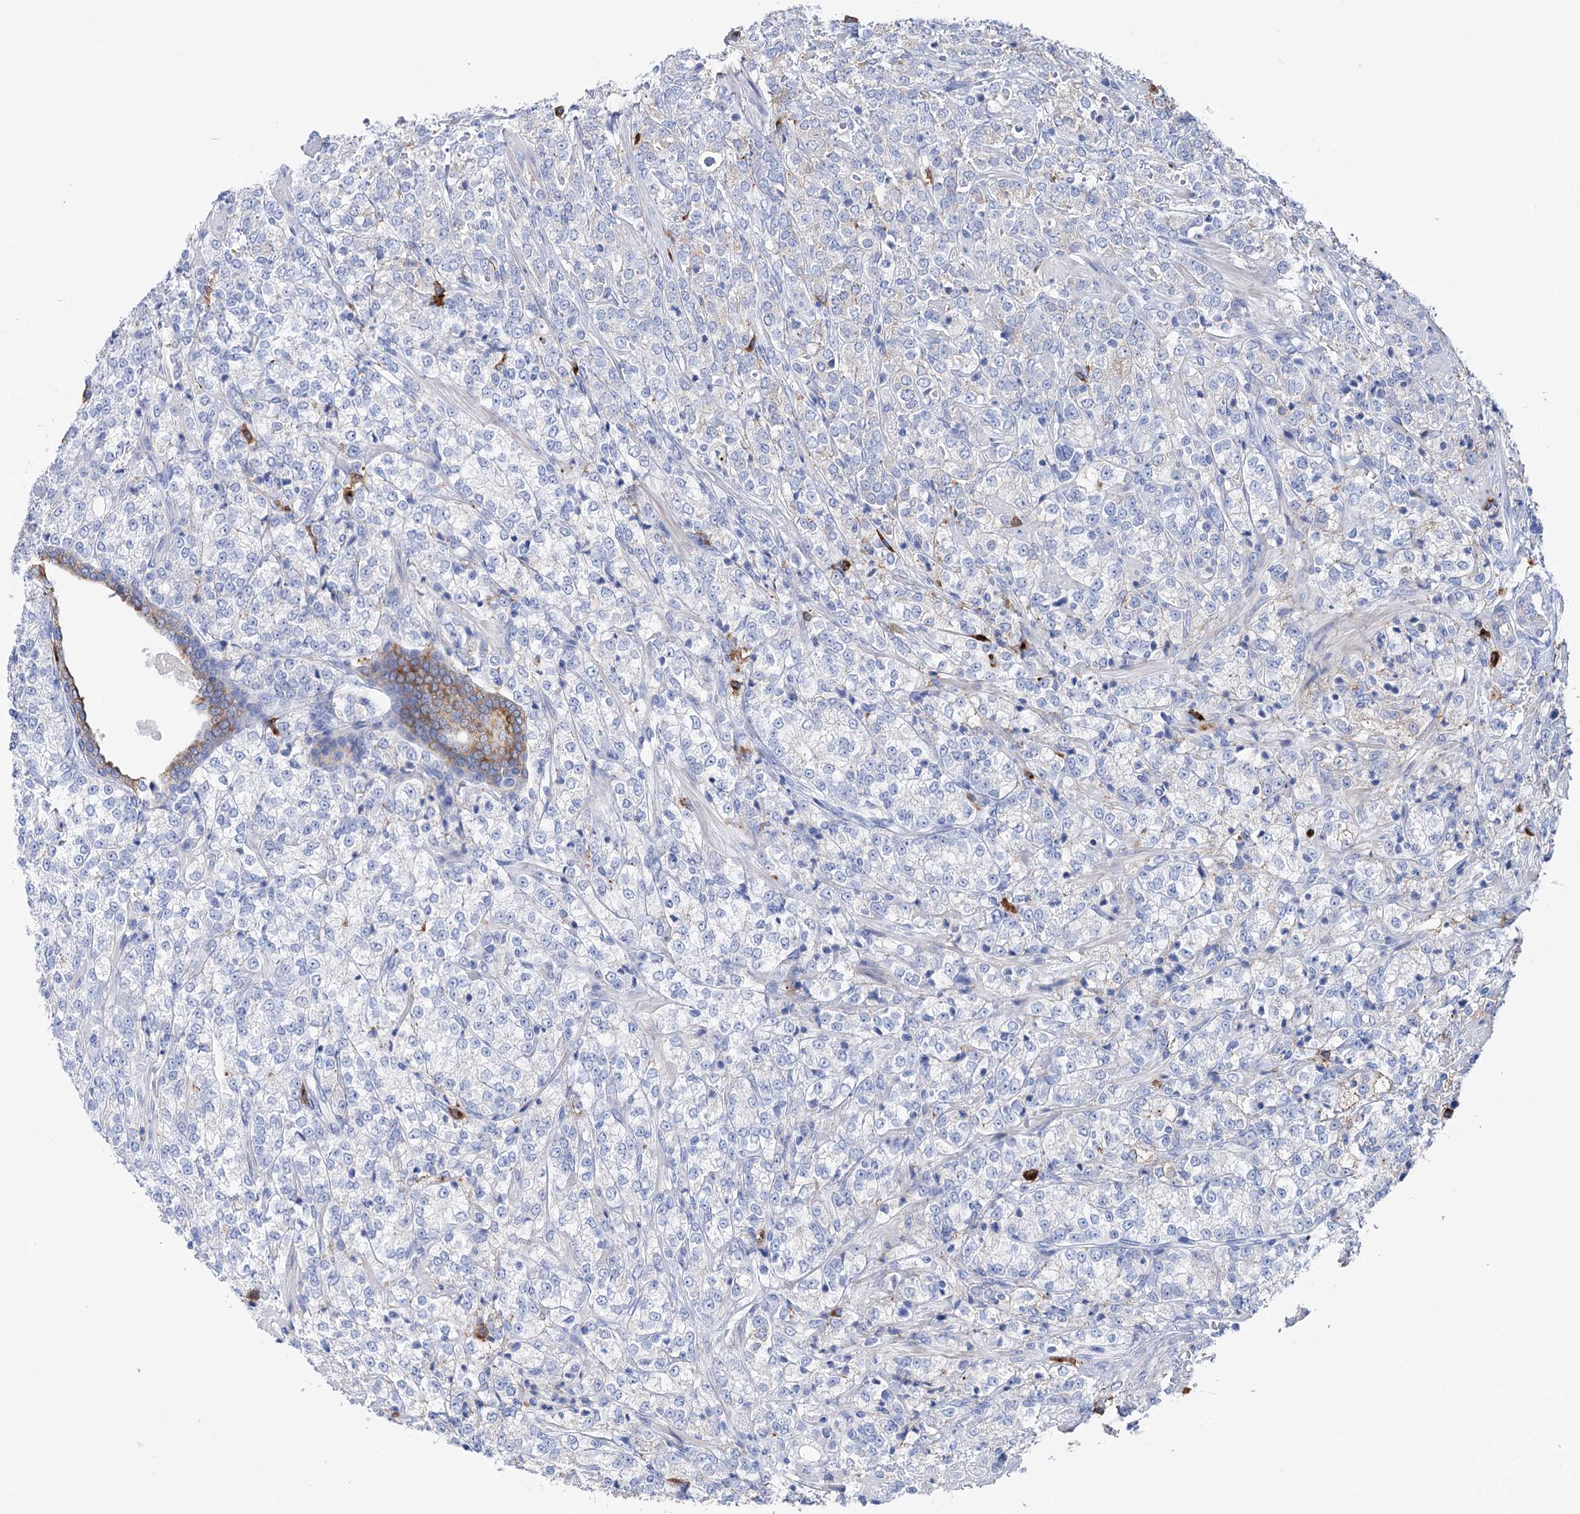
{"staining": {"intensity": "negative", "quantity": "none", "location": "none"}, "tissue": "prostate cancer", "cell_type": "Tumor cells", "image_type": "cancer", "snomed": [{"axis": "morphology", "description": "Adenocarcinoma, High grade"}, {"axis": "topography", "description": "Prostate"}], "caption": "DAB (3,3'-diaminobenzidine) immunohistochemical staining of prostate cancer (high-grade adenocarcinoma) demonstrates no significant expression in tumor cells.", "gene": "BBS4", "patient": {"sex": "male", "age": 69}}